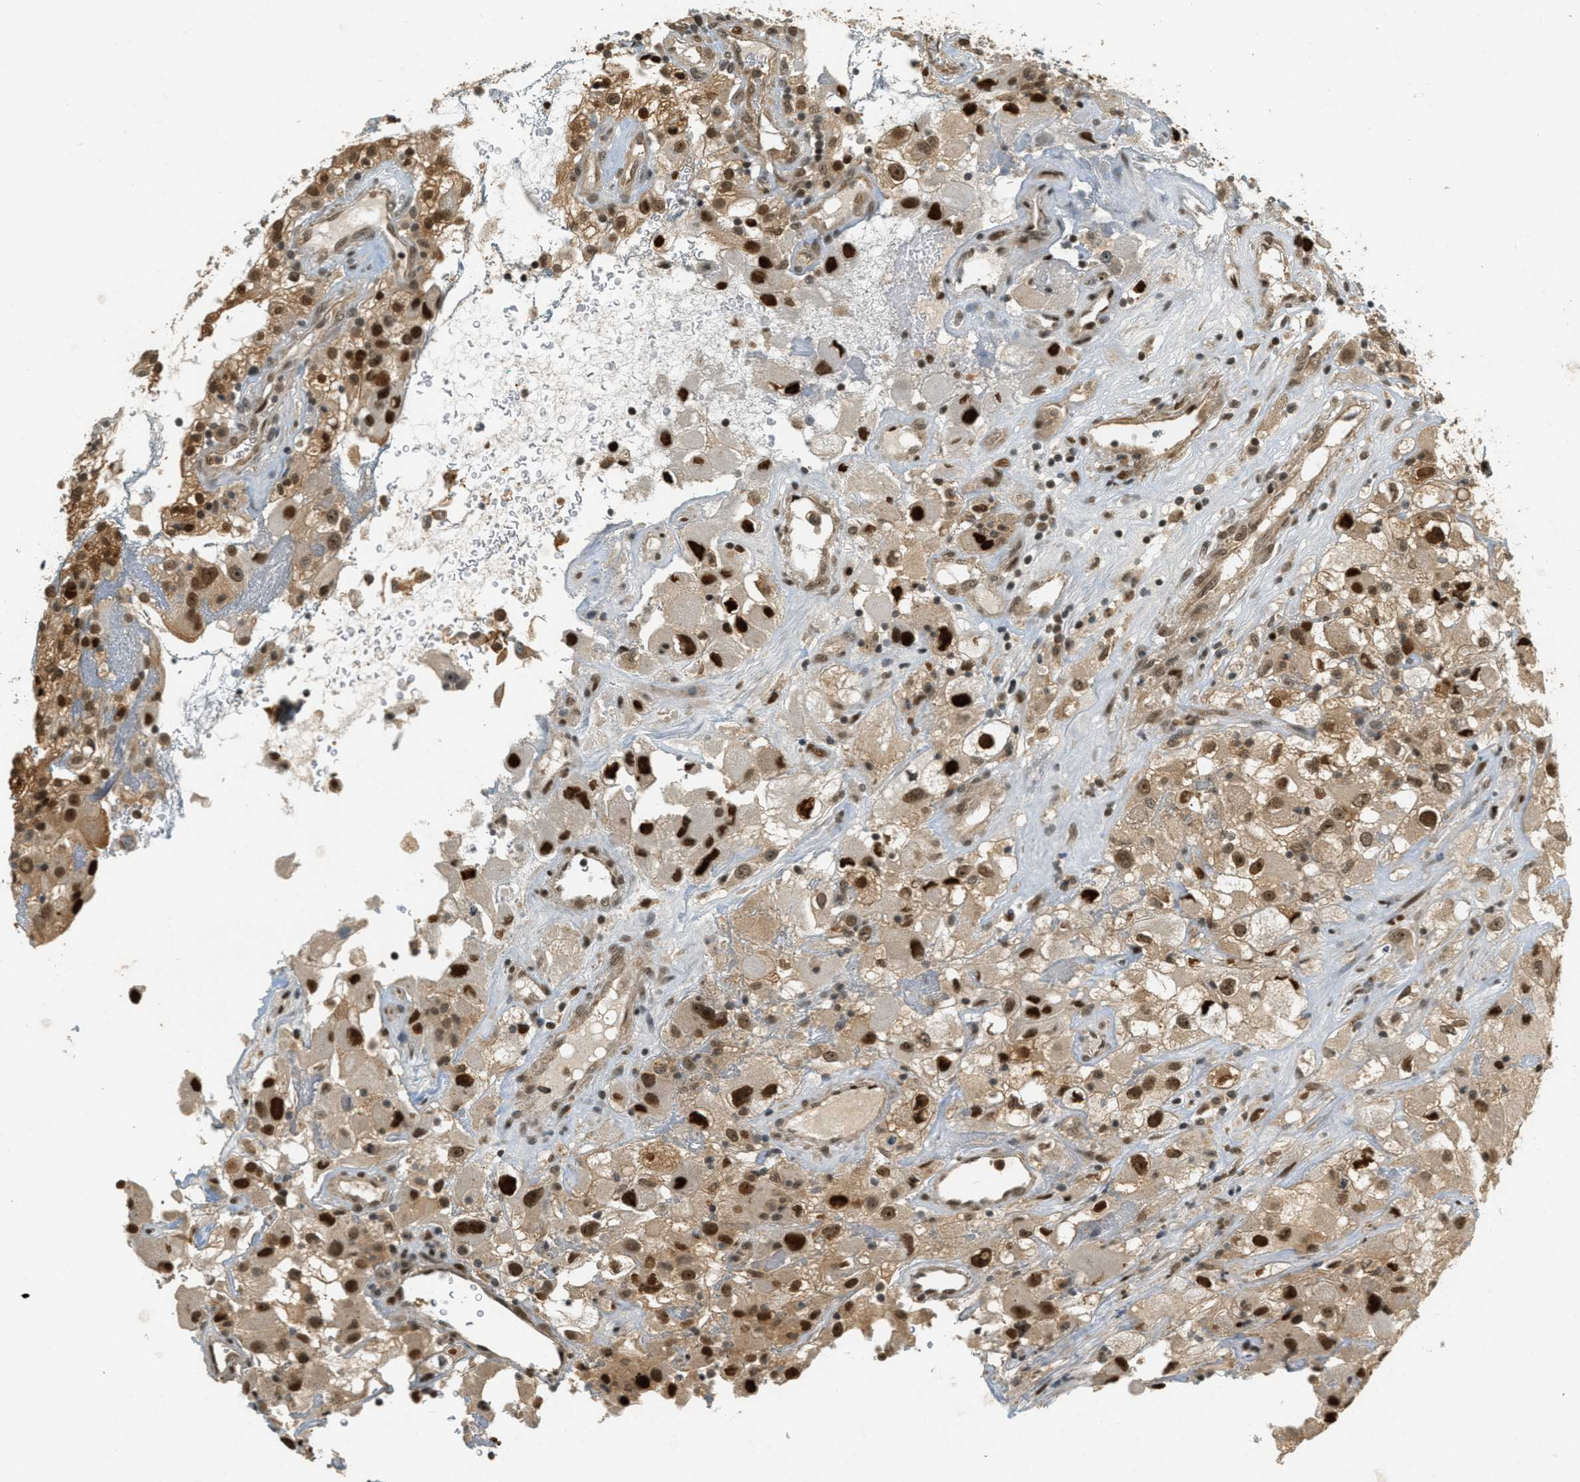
{"staining": {"intensity": "strong", "quantity": ">75%", "location": "cytoplasmic/membranous,nuclear"}, "tissue": "renal cancer", "cell_type": "Tumor cells", "image_type": "cancer", "snomed": [{"axis": "morphology", "description": "Adenocarcinoma, NOS"}, {"axis": "topography", "description": "Kidney"}], "caption": "An immunohistochemistry (IHC) image of neoplastic tissue is shown. Protein staining in brown labels strong cytoplasmic/membranous and nuclear positivity in adenocarcinoma (renal) within tumor cells.", "gene": "FOXM1", "patient": {"sex": "female", "age": 52}}